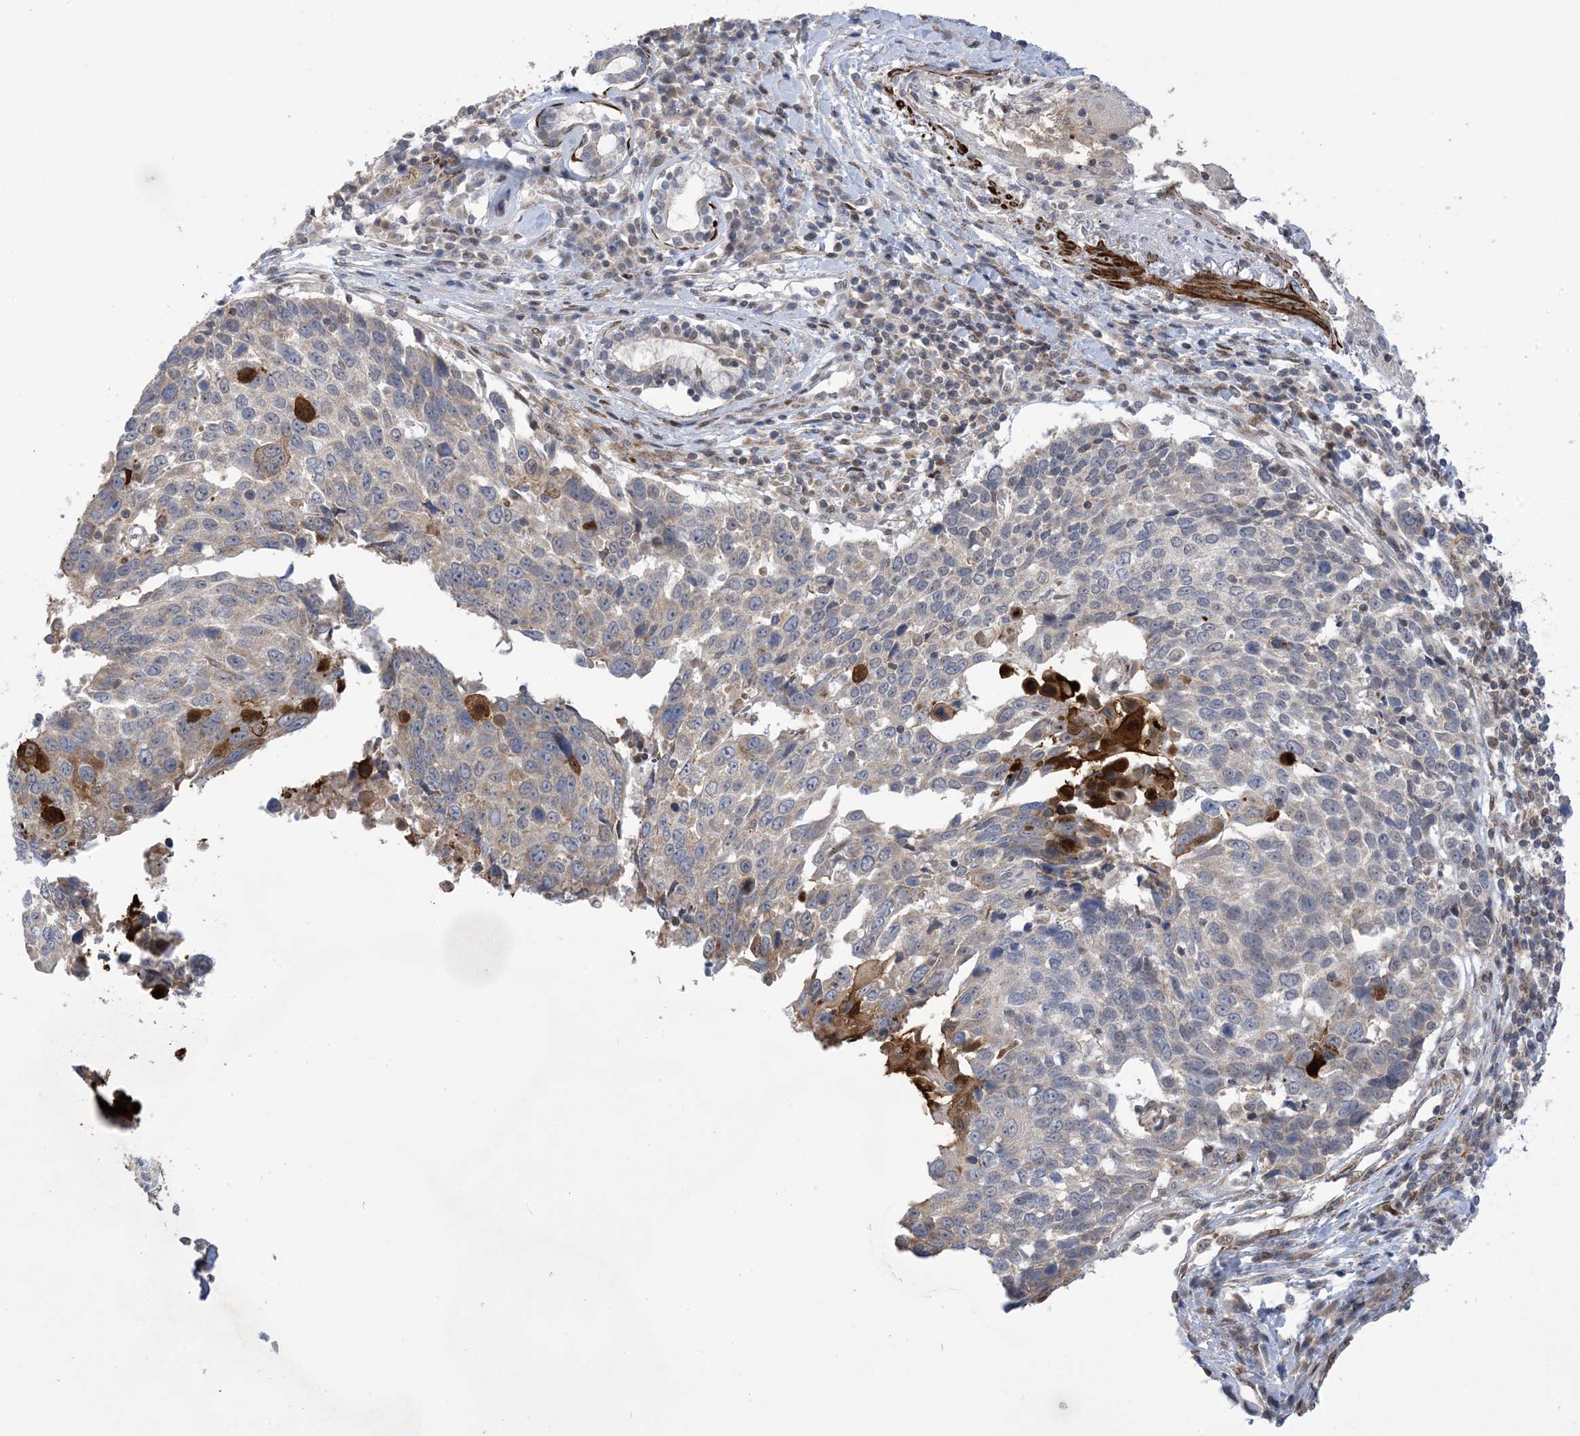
{"staining": {"intensity": "strong", "quantity": "<25%", "location": "cytoplasmic/membranous,nuclear"}, "tissue": "lung cancer", "cell_type": "Tumor cells", "image_type": "cancer", "snomed": [{"axis": "morphology", "description": "Squamous cell carcinoma, NOS"}, {"axis": "topography", "description": "Lung"}], "caption": "Lung squamous cell carcinoma tissue demonstrates strong cytoplasmic/membranous and nuclear staining in approximately <25% of tumor cells", "gene": "ZNF8", "patient": {"sex": "male", "age": 66}}